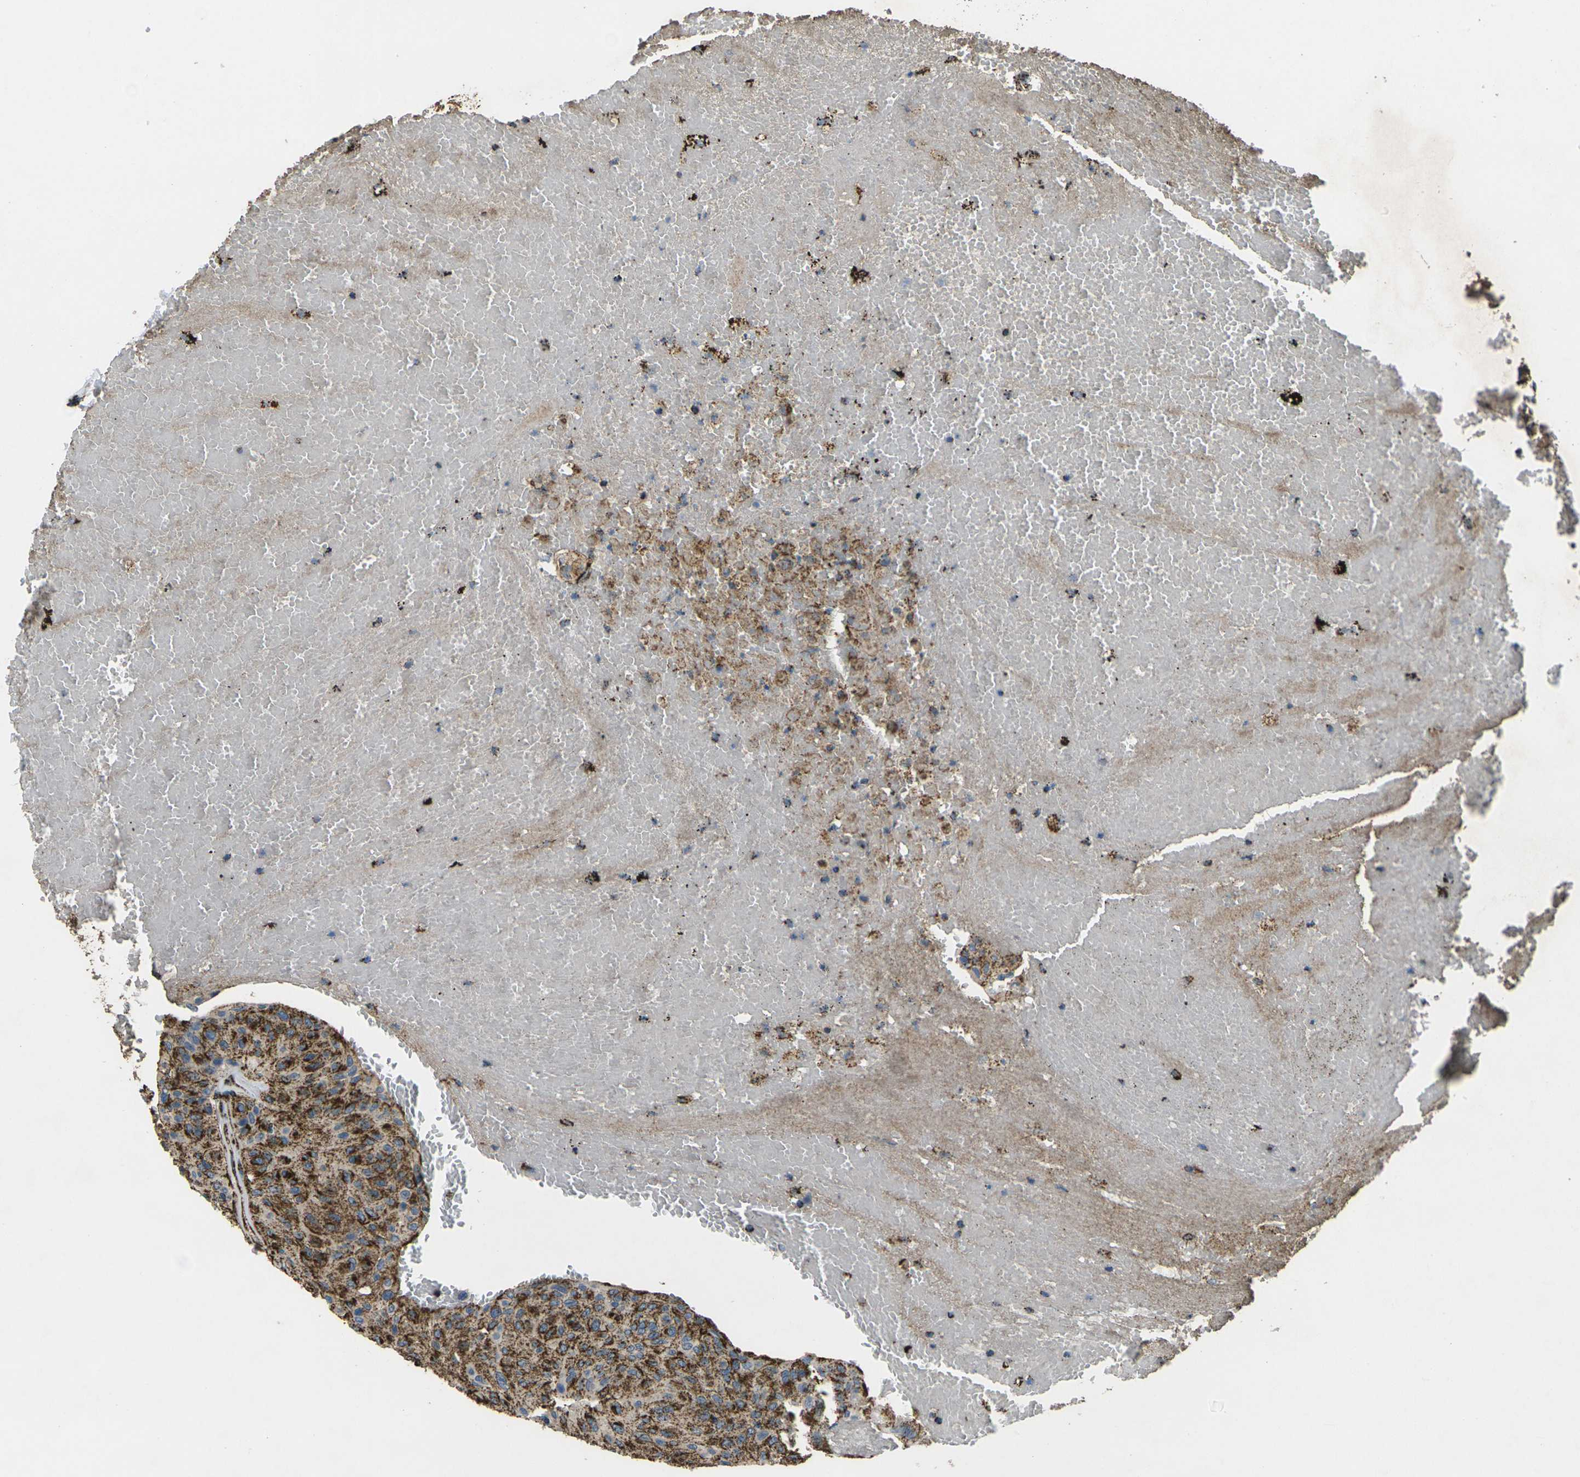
{"staining": {"intensity": "strong", "quantity": ">75%", "location": "cytoplasmic/membranous"}, "tissue": "urothelial cancer", "cell_type": "Tumor cells", "image_type": "cancer", "snomed": [{"axis": "morphology", "description": "Urothelial carcinoma, High grade"}, {"axis": "topography", "description": "Urinary bladder"}], "caption": "Immunohistochemical staining of human urothelial cancer displays high levels of strong cytoplasmic/membranous protein expression in approximately >75% of tumor cells. The staining is performed using DAB (3,3'-diaminobenzidine) brown chromogen to label protein expression. The nuclei are counter-stained blue using hematoxylin.", "gene": "KLHL5", "patient": {"sex": "male", "age": 66}}